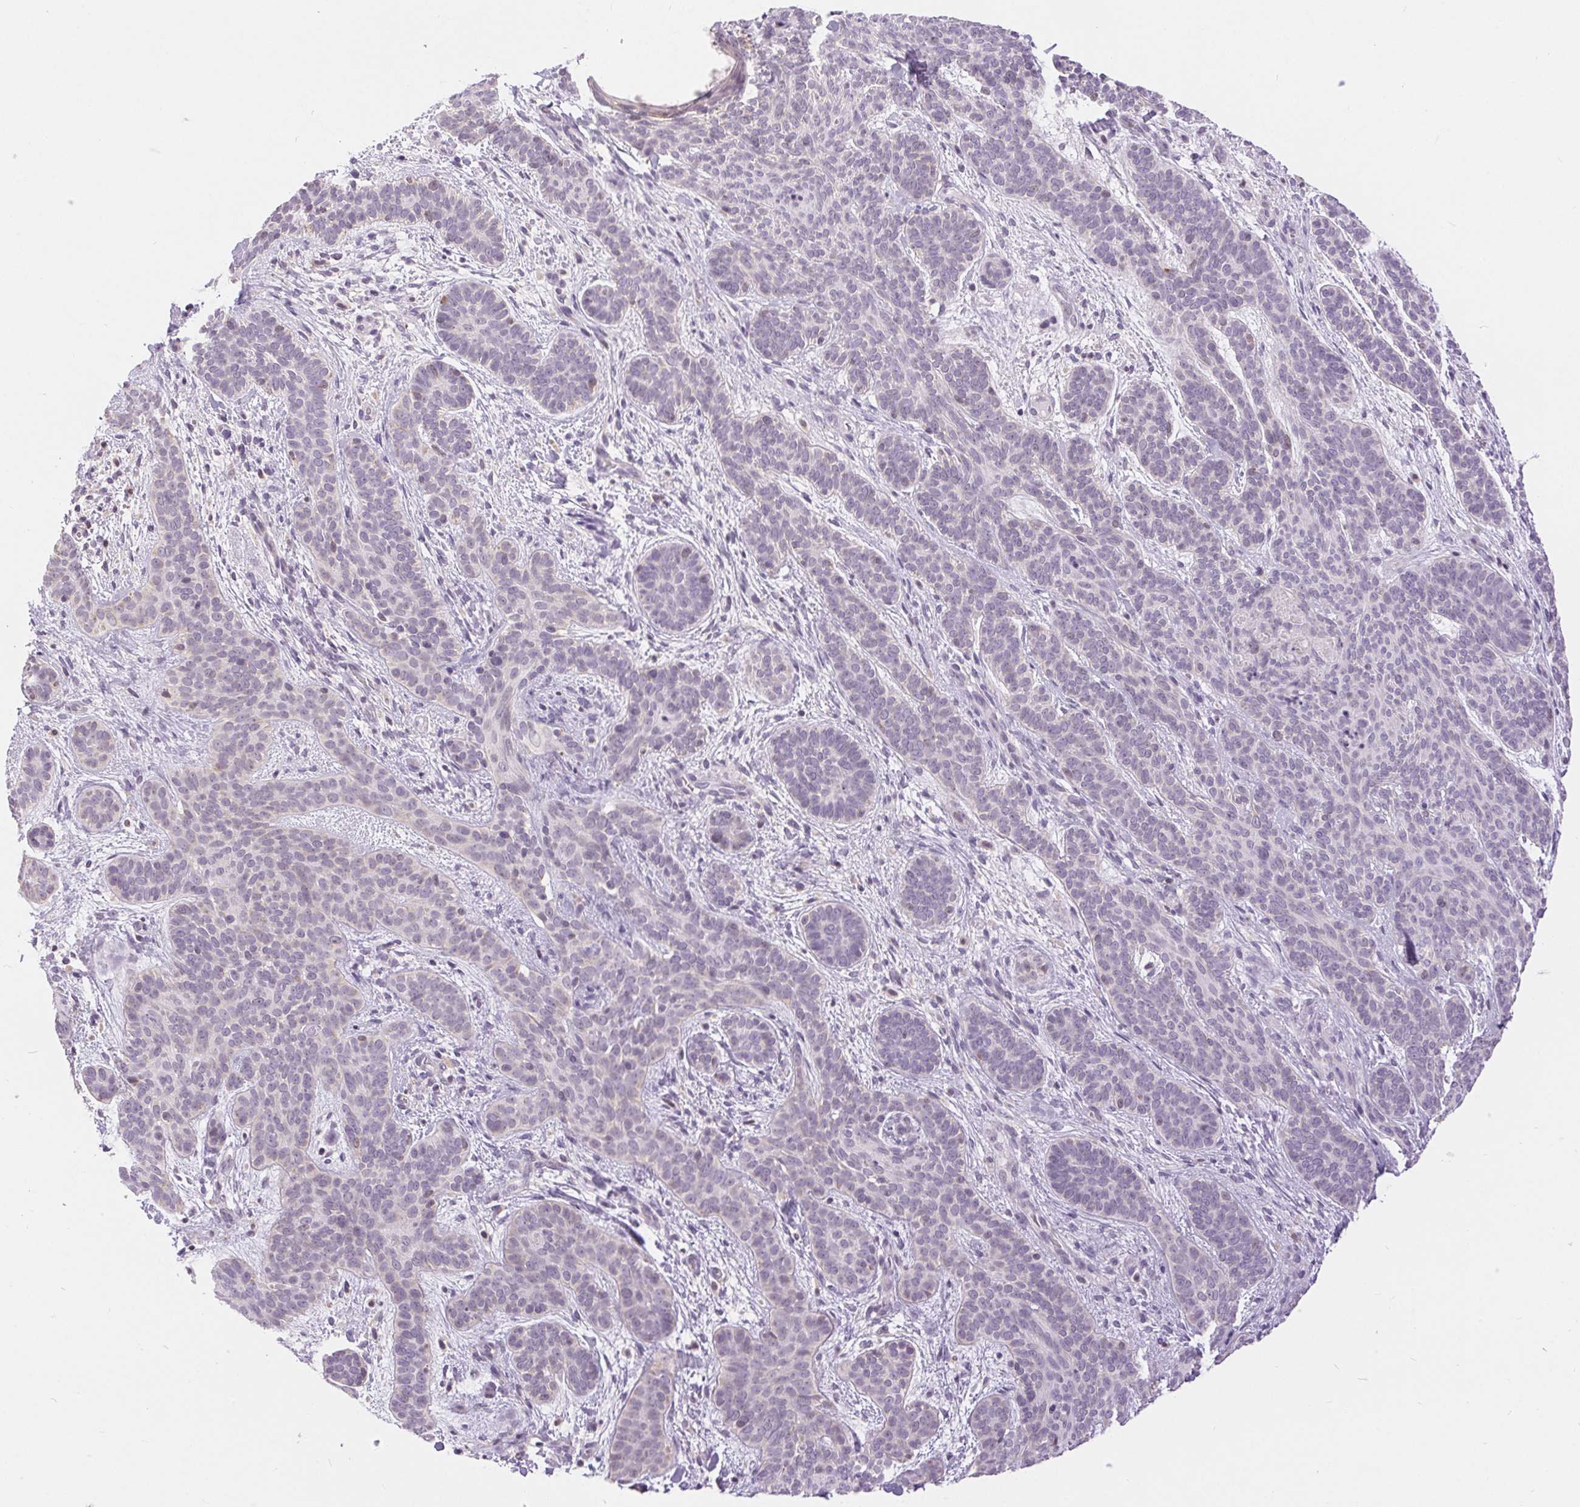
{"staining": {"intensity": "negative", "quantity": "none", "location": "none"}, "tissue": "skin cancer", "cell_type": "Tumor cells", "image_type": "cancer", "snomed": [{"axis": "morphology", "description": "Basal cell carcinoma"}, {"axis": "topography", "description": "Skin"}], "caption": "High power microscopy photomicrograph of an IHC histopathology image of skin cancer, revealing no significant positivity in tumor cells.", "gene": "POU2F2", "patient": {"sex": "female", "age": 82}}